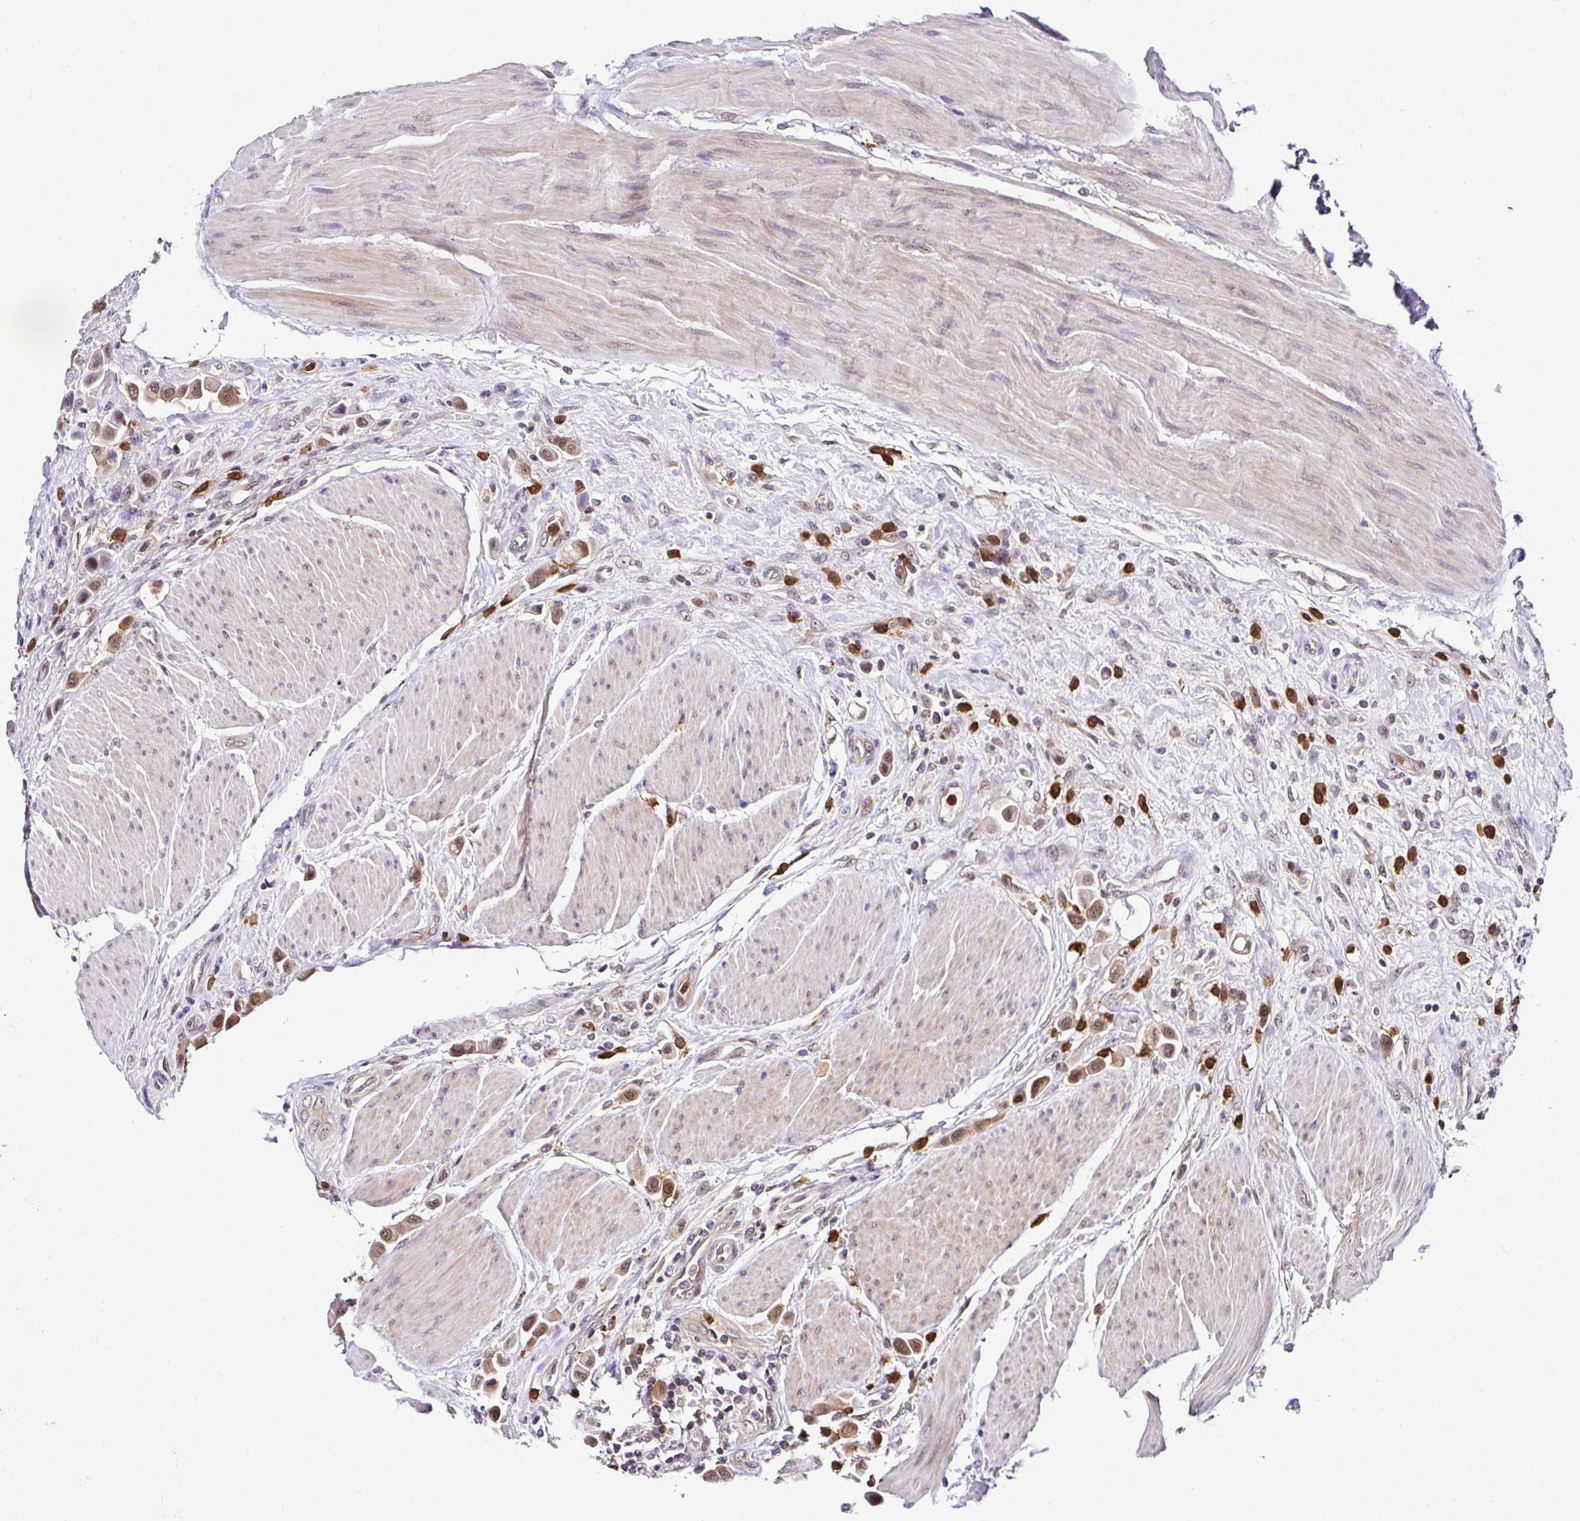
{"staining": {"intensity": "moderate", "quantity": ">75%", "location": "cytoplasmic/membranous,nuclear"}, "tissue": "urothelial cancer", "cell_type": "Tumor cells", "image_type": "cancer", "snomed": [{"axis": "morphology", "description": "Urothelial carcinoma, High grade"}, {"axis": "topography", "description": "Urinary bladder"}], "caption": "Immunohistochemical staining of urothelial cancer demonstrates moderate cytoplasmic/membranous and nuclear protein staining in approximately >75% of tumor cells. (brown staining indicates protein expression, while blue staining denotes nuclei).", "gene": "PIN4", "patient": {"sex": "male", "age": 50}}